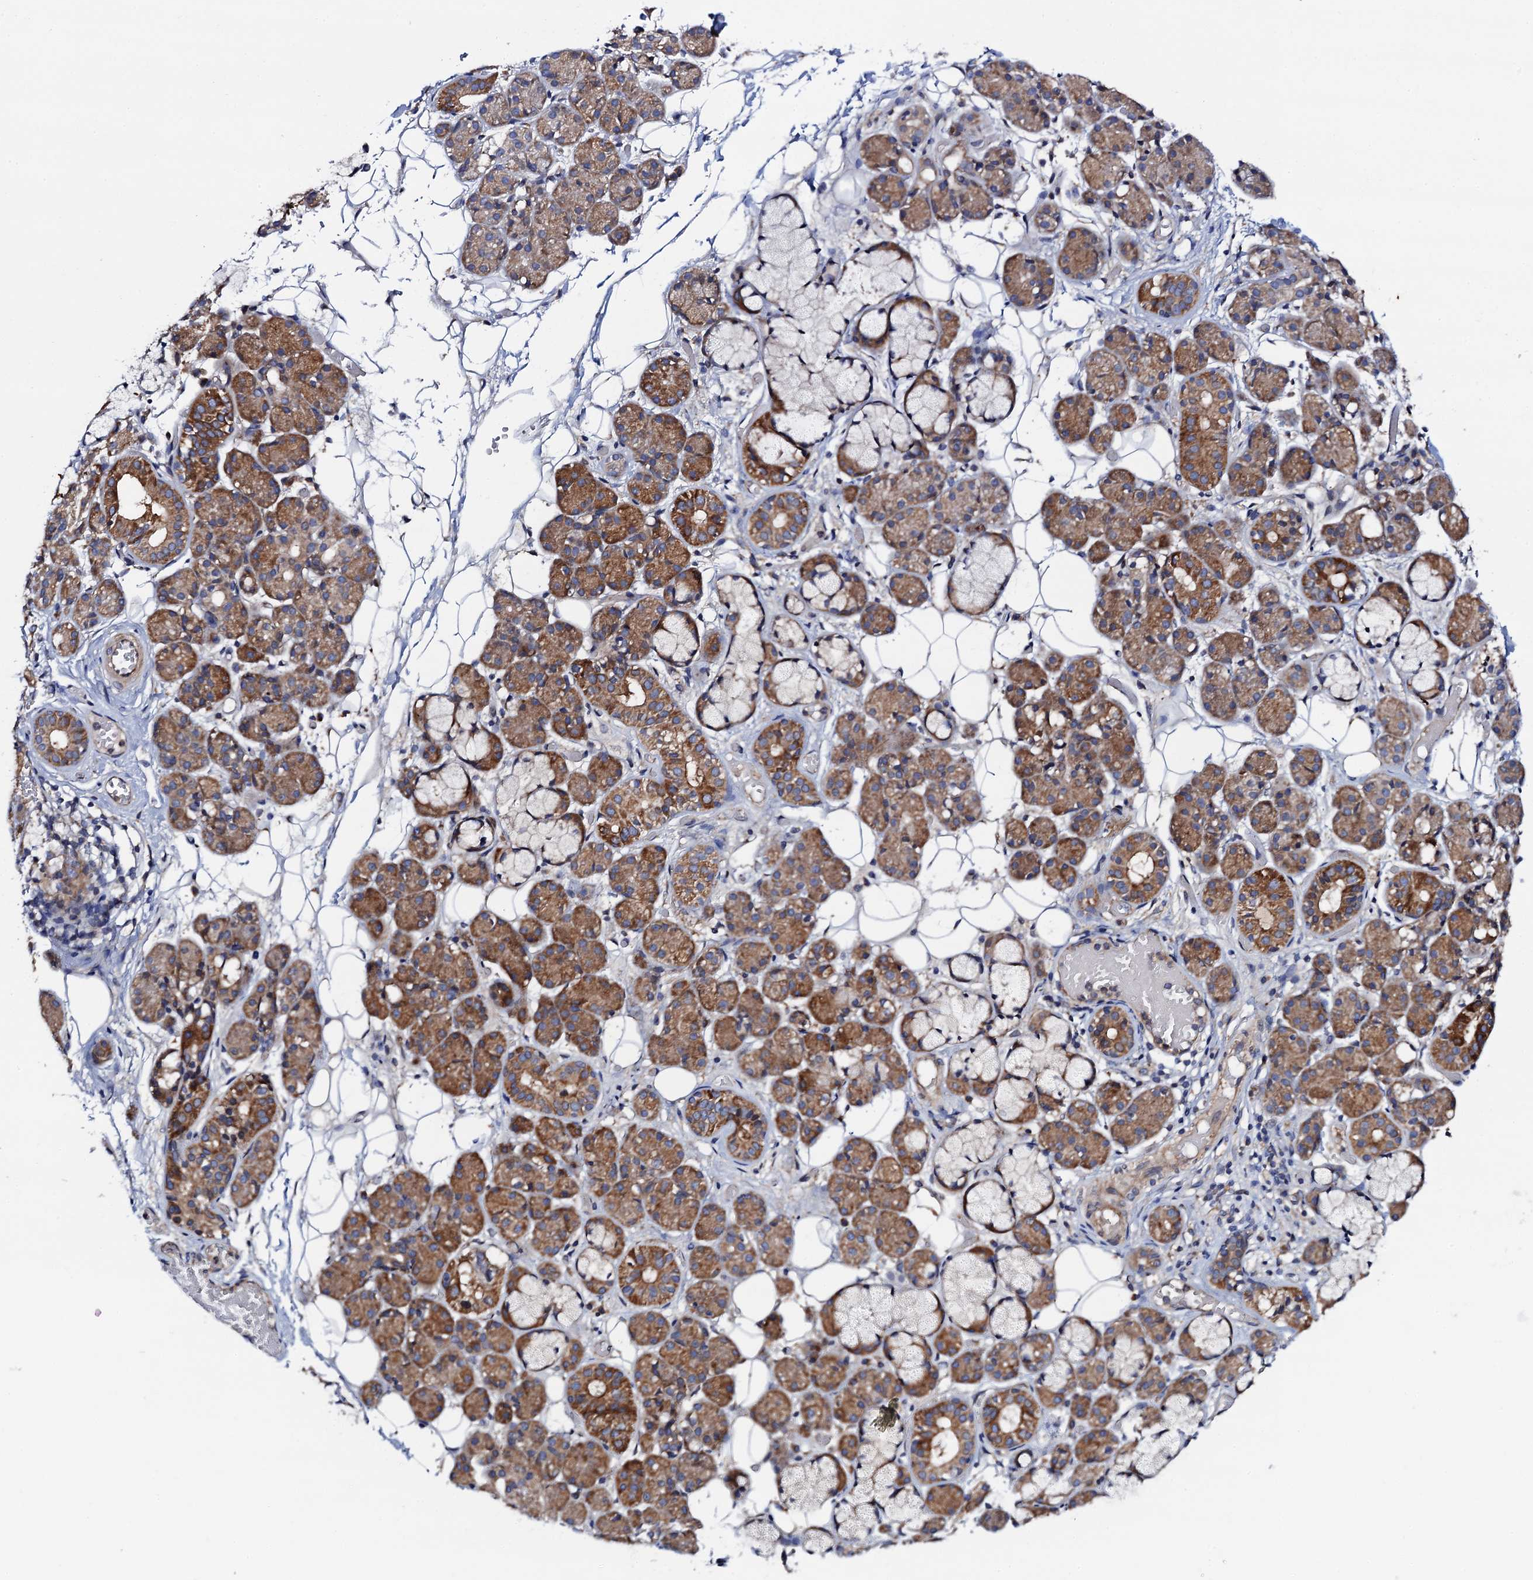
{"staining": {"intensity": "moderate", "quantity": ">75%", "location": "cytoplasmic/membranous"}, "tissue": "salivary gland", "cell_type": "Glandular cells", "image_type": "normal", "snomed": [{"axis": "morphology", "description": "Normal tissue, NOS"}, {"axis": "topography", "description": "Salivary gland"}], "caption": "Immunohistochemistry (IHC) photomicrograph of normal salivary gland: salivary gland stained using immunohistochemistry reveals medium levels of moderate protein expression localized specifically in the cytoplasmic/membranous of glandular cells, appearing as a cytoplasmic/membranous brown color.", "gene": "MRPL48", "patient": {"sex": "male", "age": 63}}